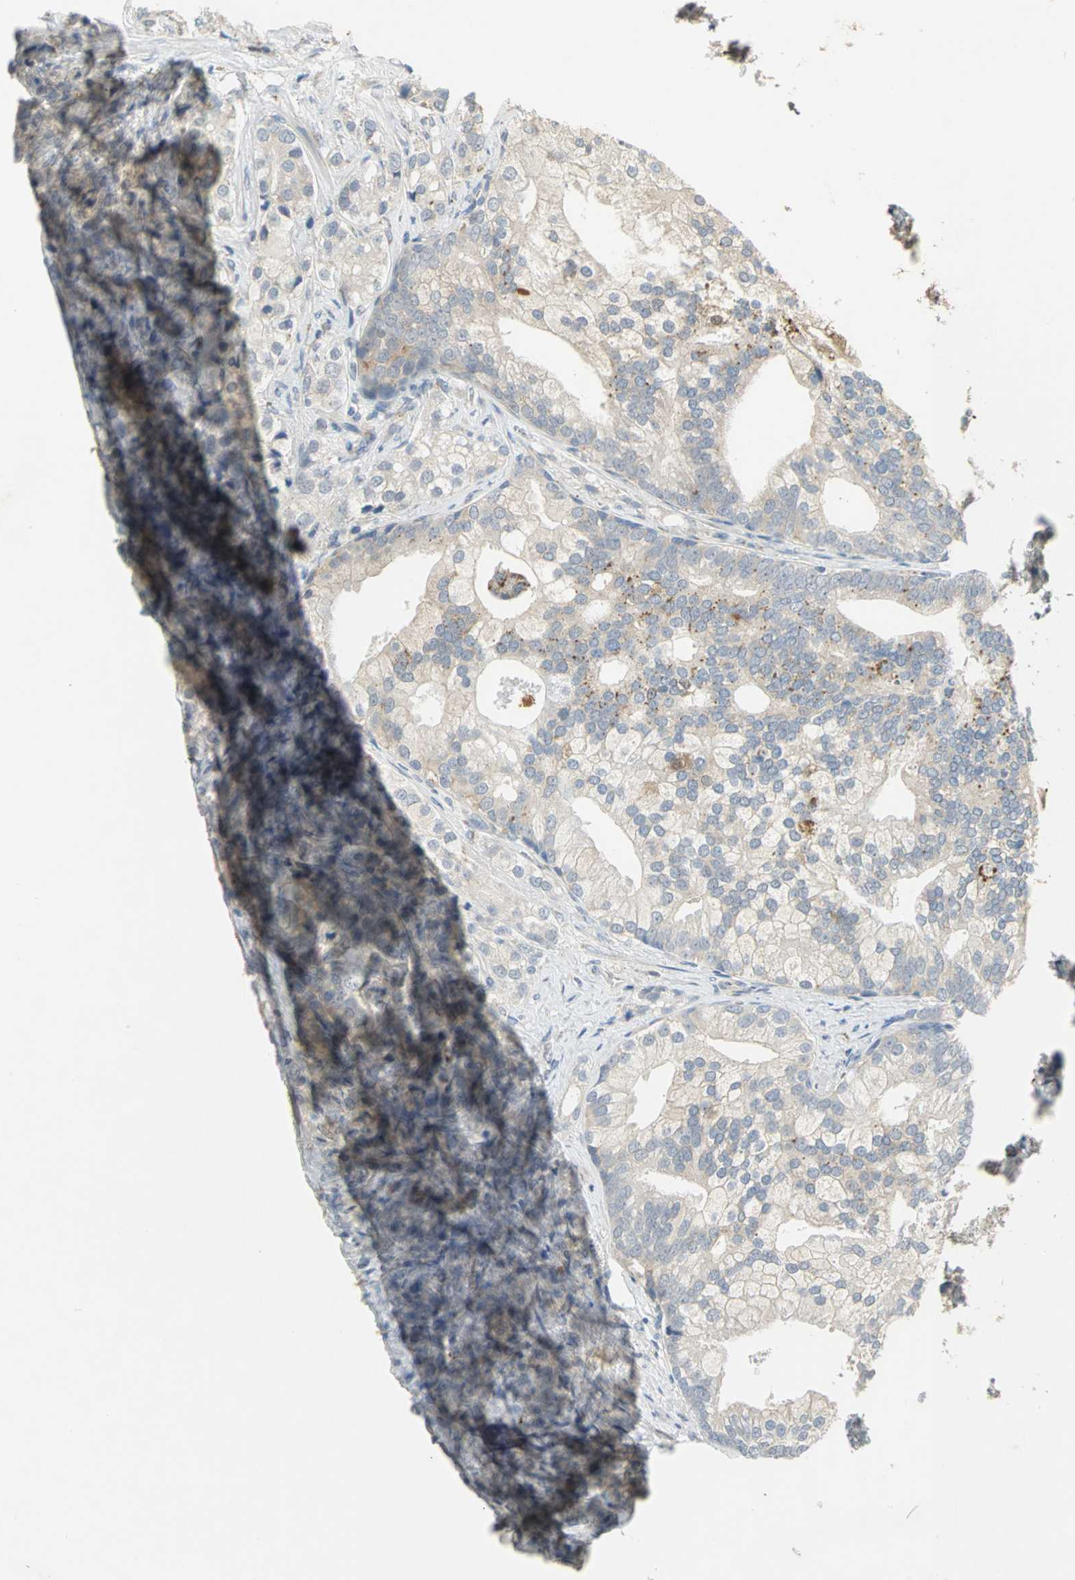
{"staining": {"intensity": "weak", "quantity": "<25%", "location": "cytoplasmic/membranous"}, "tissue": "prostate cancer", "cell_type": "Tumor cells", "image_type": "cancer", "snomed": [{"axis": "morphology", "description": "Adenocarcinoma, Low grade"}, {"axis": "topography", "description": "Prostate"}], "caption": "This is a photomicrograph of immunohistochemistry (IHC) staining of adenocarcinoma (low-grade) (prostate), which shows no staining in tumor cells.", "gene": "IL17RB", "patient": {"sex": "male", "age": 58}}